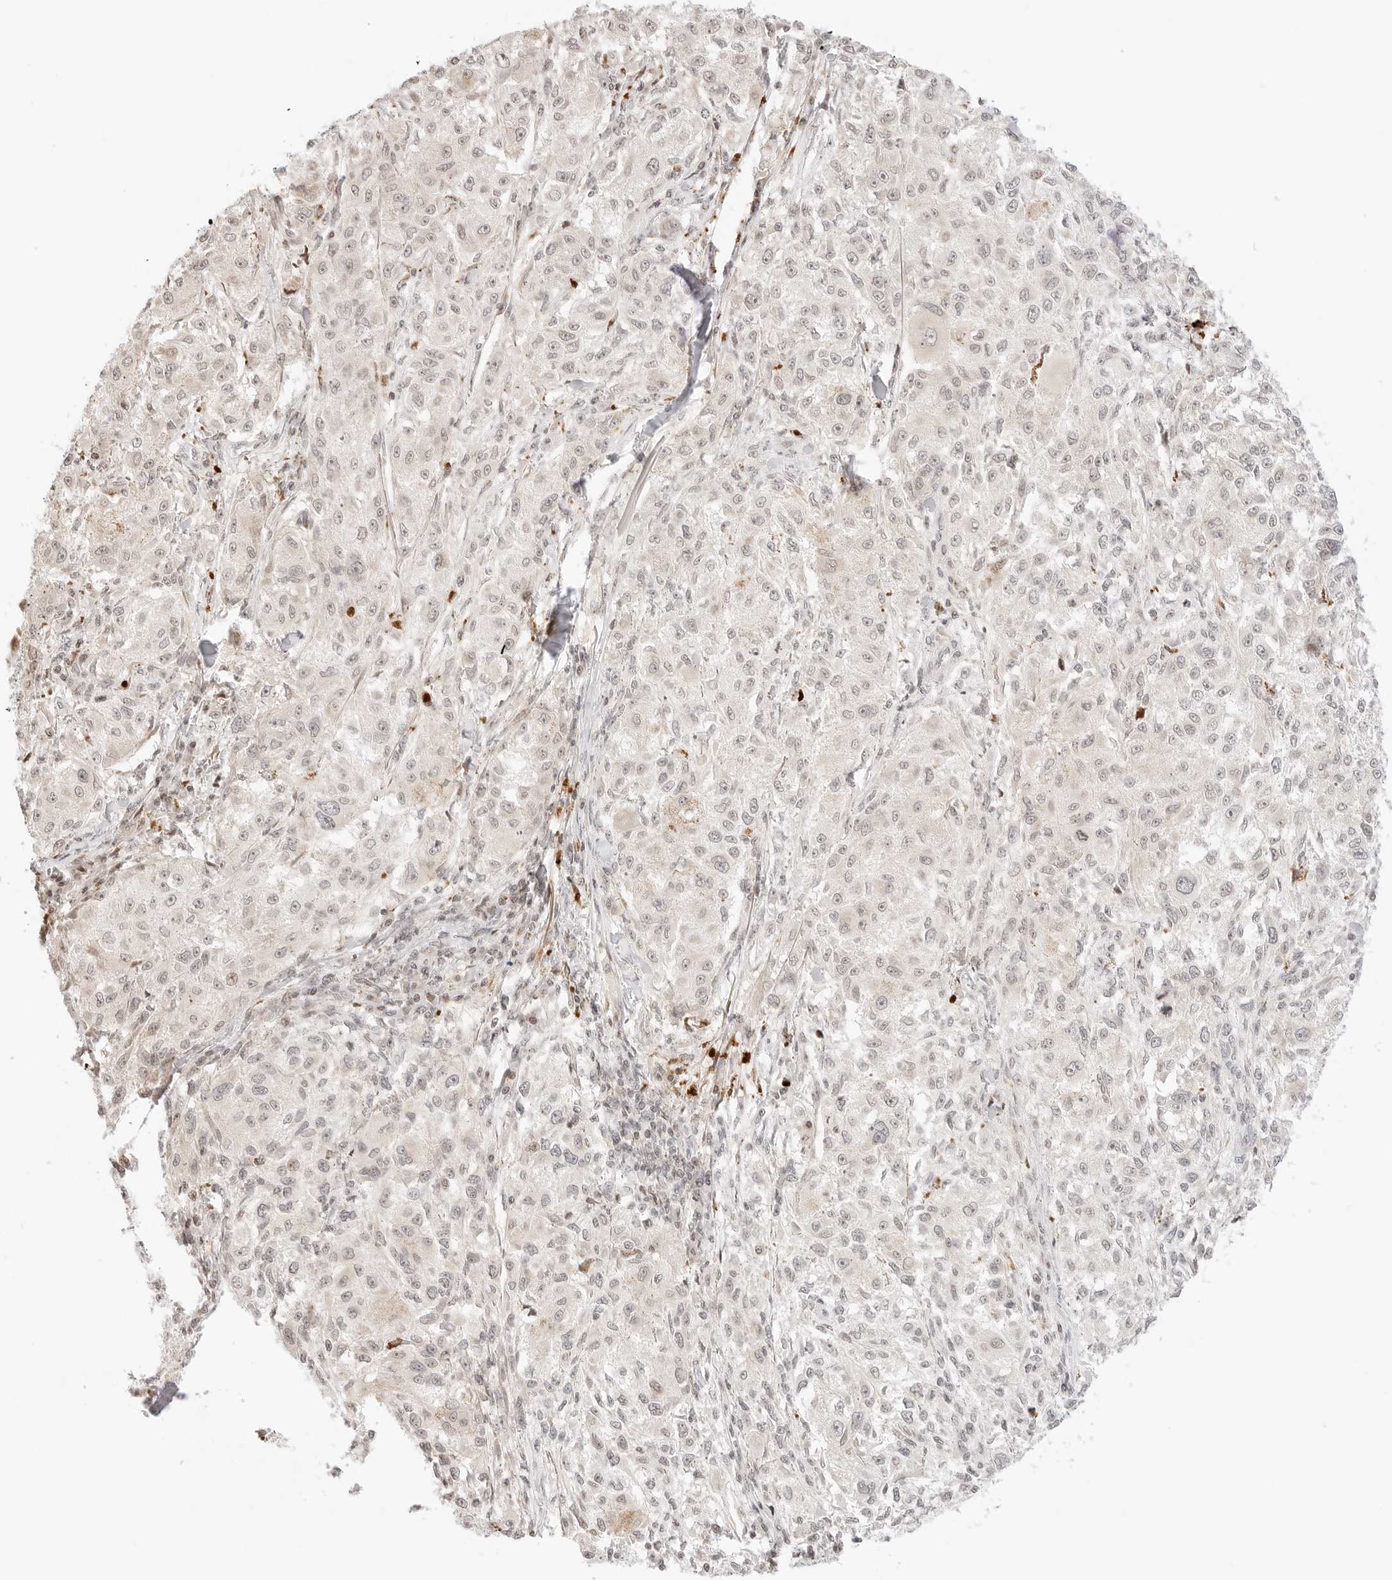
{"staining": {"intensity": "negative", "quantity": "none", "location": "none"}, "tissue": "melanoma", "cell_type": "Tumor cells", "image_type": "cancer", "snomed": [{"axis": "morphology", "description": "Necrosis, NOS"}, {"axis": "morphology", "description": "Malignant melanoma, NOS"}, {"axis": "topography", "description": "Skin"}], "caption": "Immunohistochemistry of human malignant melanoma displays no expression in tumor cells.", "gene": "RPS6KL1", "patient": {"sex": "female", "age": 87}}